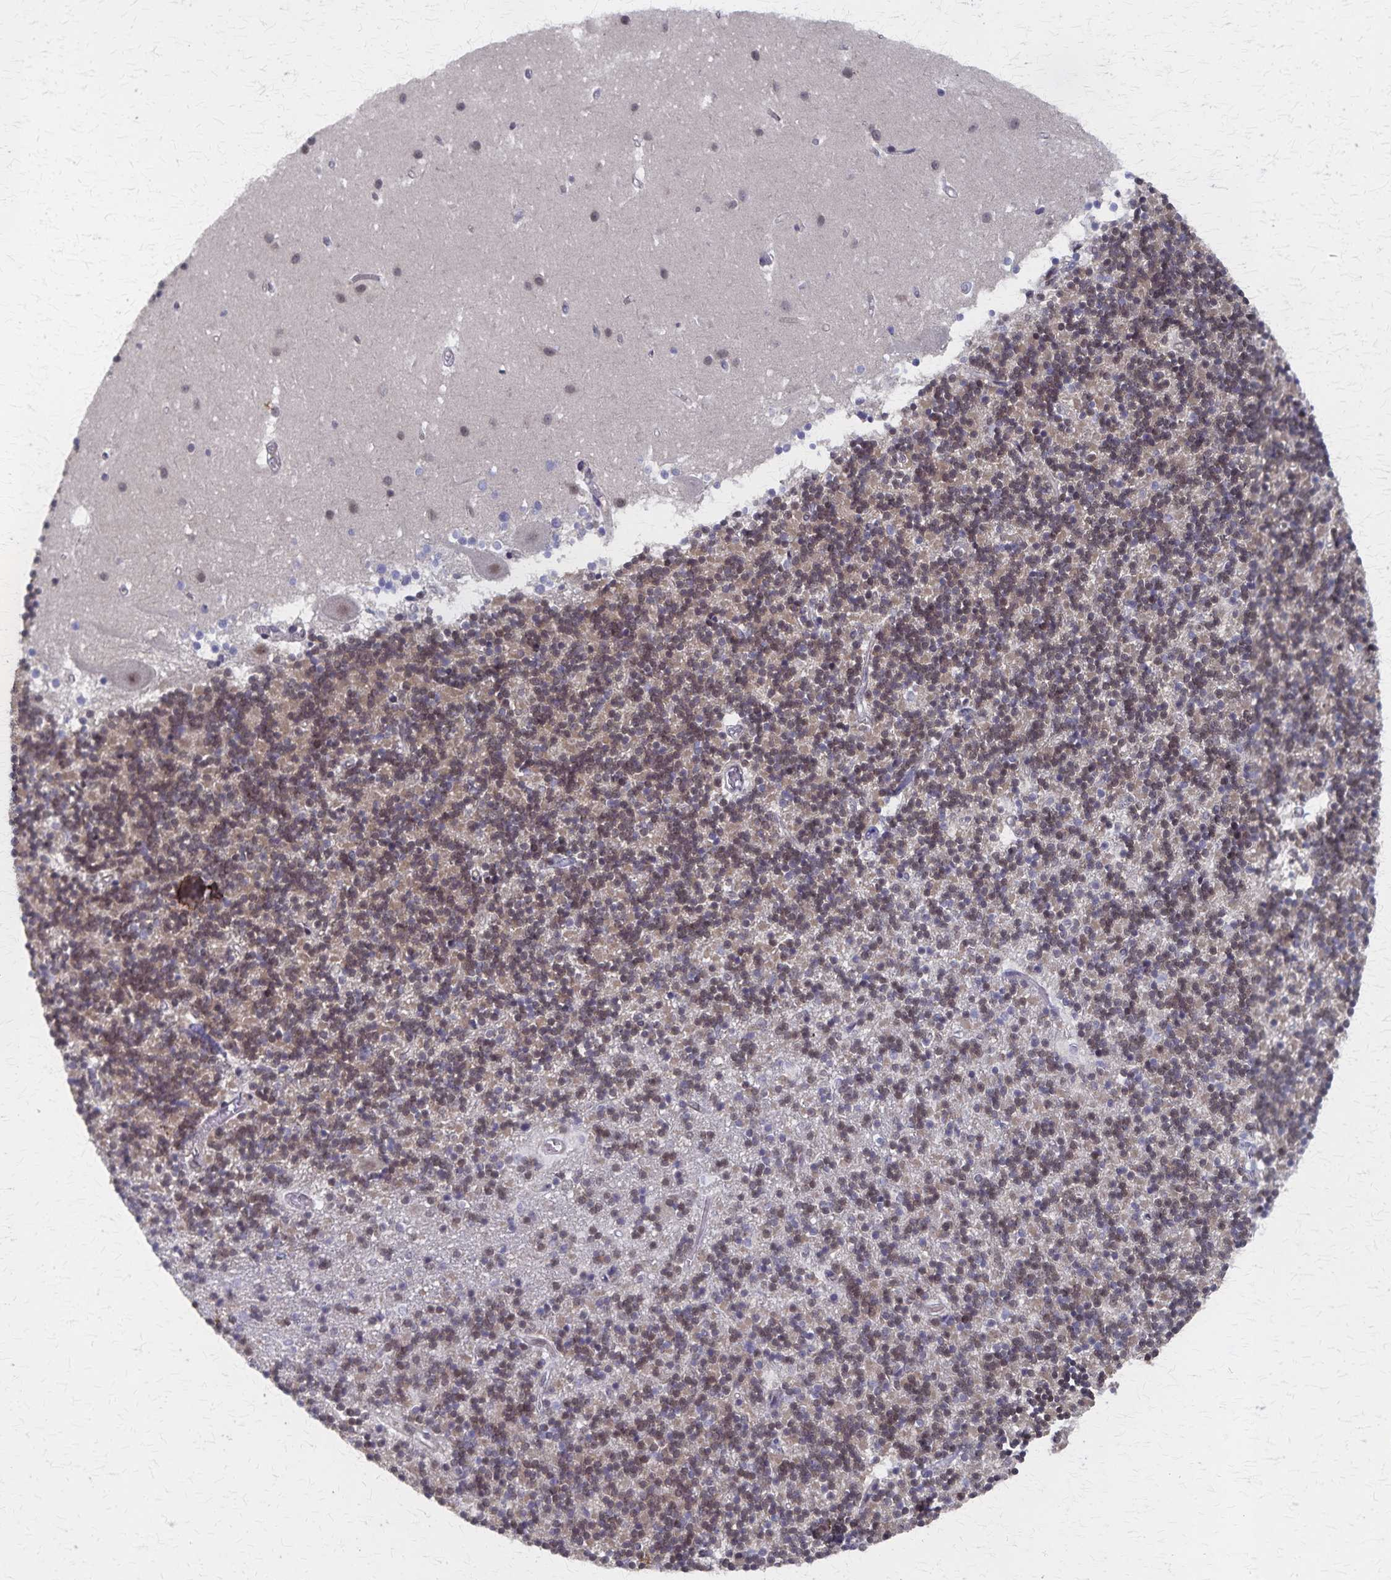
{"staining": {"intensity": "weak", "quantity": "25%-75%", "location": "nuclear"}, "tissue": "cerebellum", "cell_type": "Cells in granular layer", "image_type": "normal", "snomed": [{"axis": "morphology", "description": "Normal tissue, NOS"}, {"axis": "topography", "description": "Cerebellum"}], "caption": "Normal cerebellum was stained to show a protein in brown. There is low levels of weak nuclear staining in about 25%-75% of cells in granular layer. (DAB = brown stain, brightfield microscopy at high magnification).", "gene": "GTF2B", "patient": {"sex": "male", "age": 54}}